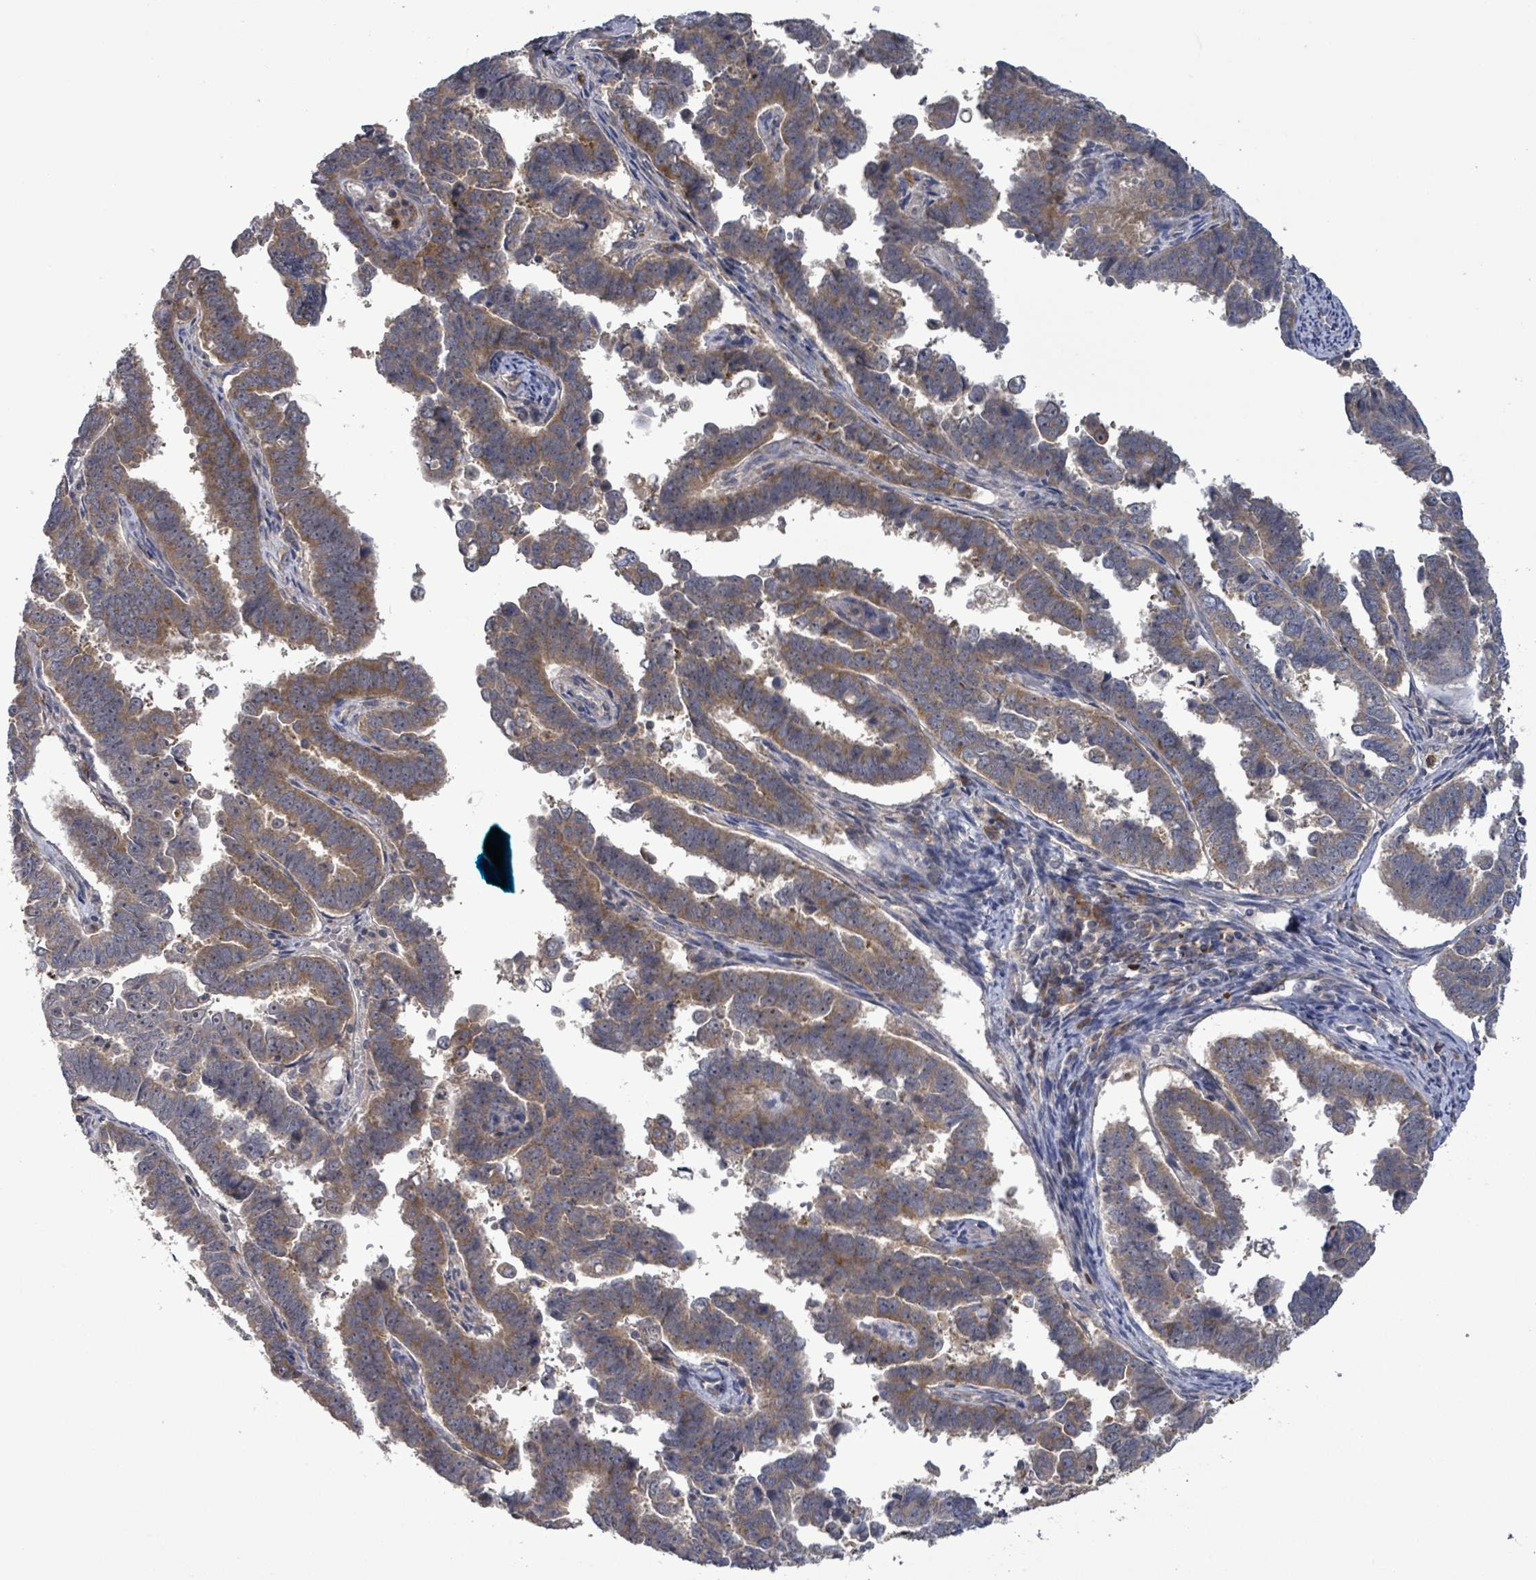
{"staining": {"intensity": "moderate", "quantity": ">75%", "location": "cytoplasmic/membranous"}, "tissue": "endometrial cancer", "cell_type": "Tumor cells", "image_type": "cancer", "snomed": [{"axis": "morphology", "description": "Adenocarcinoma, NOS"}, {"axis": "topography", "description": "Endometrium"}], "caption": "Immunohistochemistry staining of endometrial adenocarcinoma, which demonstrates medium levels of moderate cytoplasmic/membranous positivity in approximately >75% of tumor cells indicating moderate cytoplasmic/membranous protein expression. The staining was performed using DAB (3,3'-diaminobenzidine) (brown) for protein detection and nuclei were counterstained in hematoxylin (blue).", "gene": "SERPINE3", "patient": {"sex": "female", "age": 75}}